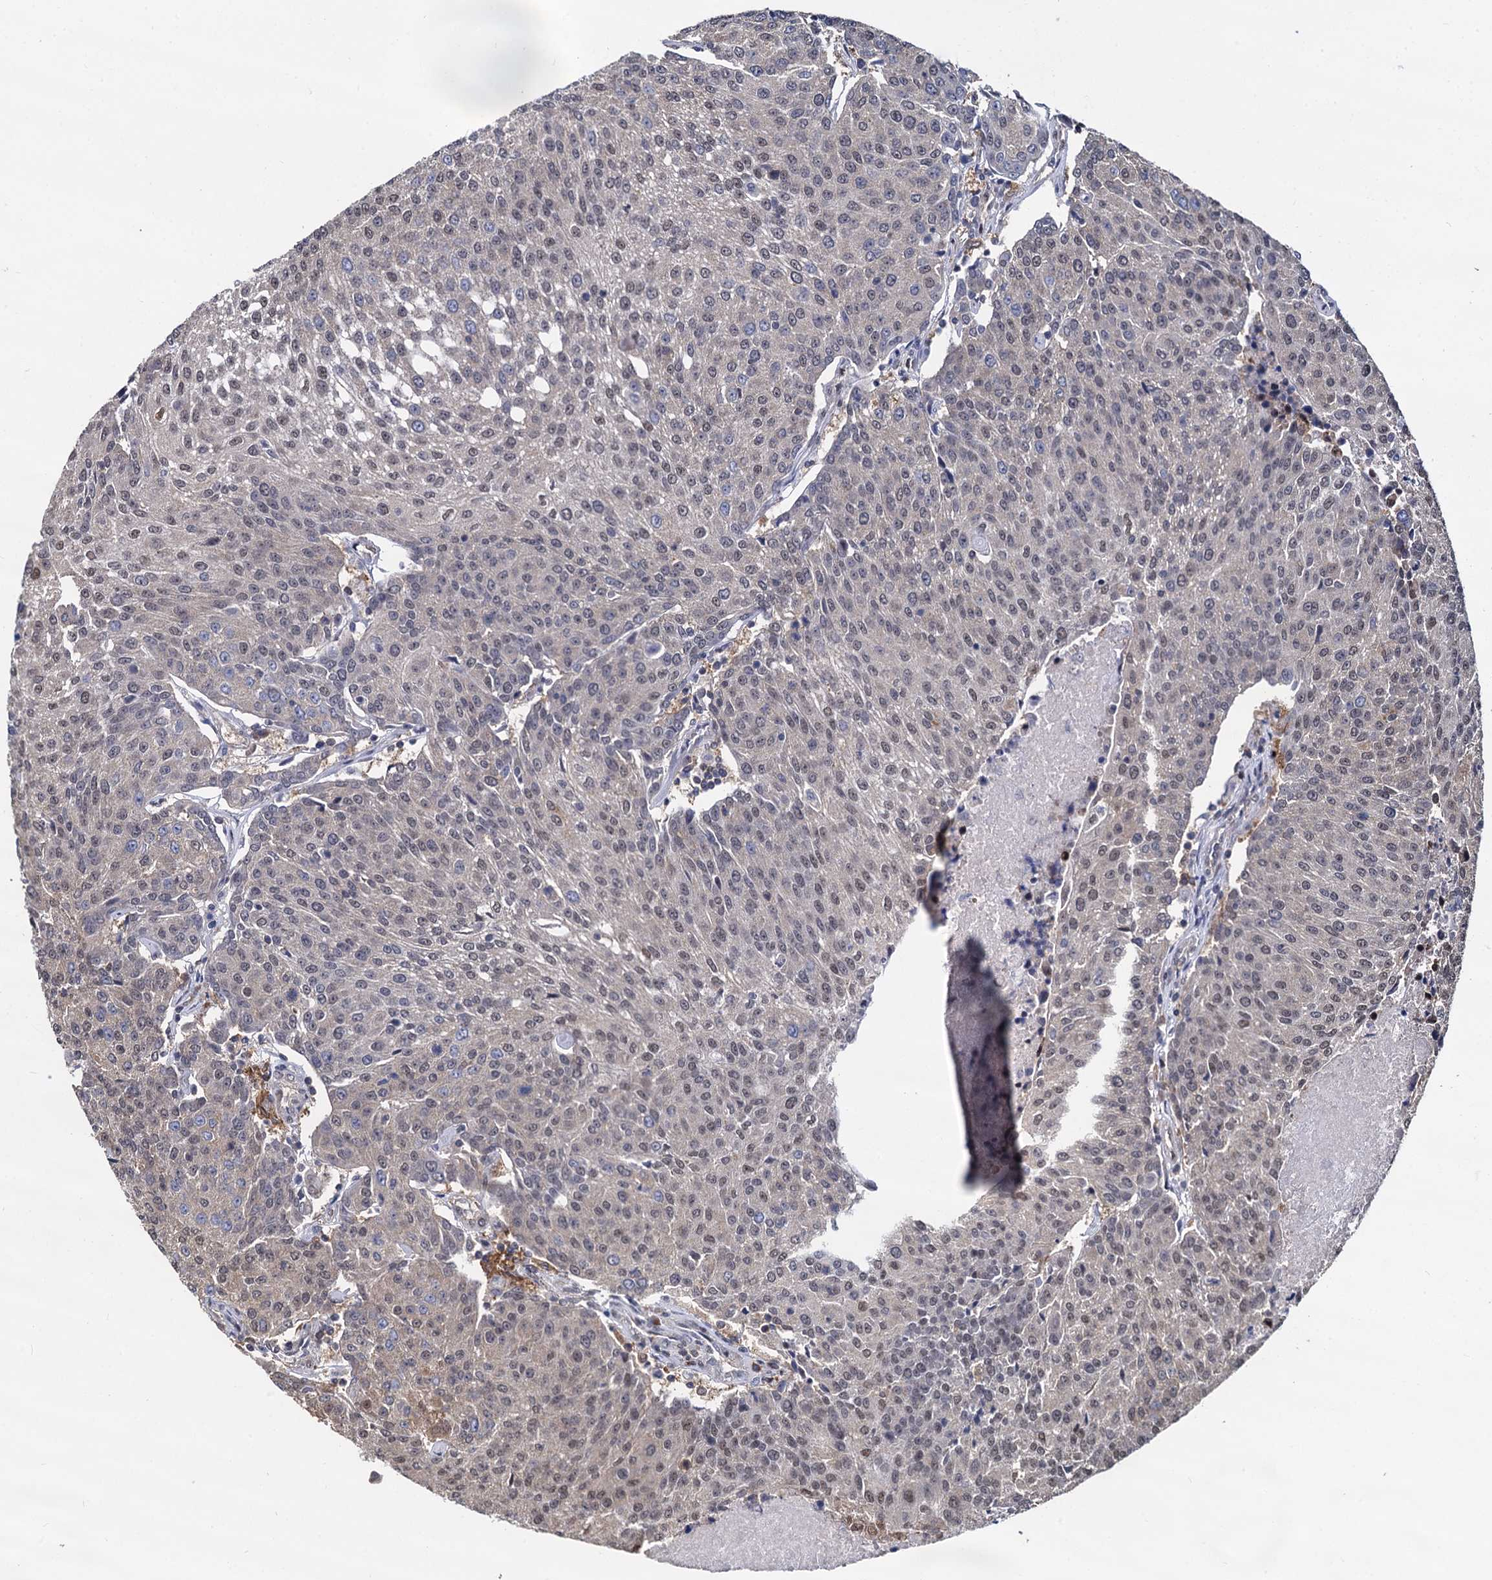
{"staining": {"intensity": "weak", "quantity": ">75%", "location": "nuclear"}, "tissue": "urothelial cancer", "cell_type": "Tumor cells", "image_type": "cancer", "snomed": [{"axis": "morphology", "description": "Urothelial carcinoma, High grade"}, {"axis": "topography", "description": "Urinary bladder"}], "caption": "Tumor cells exhibit low levels of weak nuclear staining in approximately >75% of cells in human high-grade urothelial carcinoma.", "gene": "PSMD4", "patient": {"sex": "female", "age": 85}}